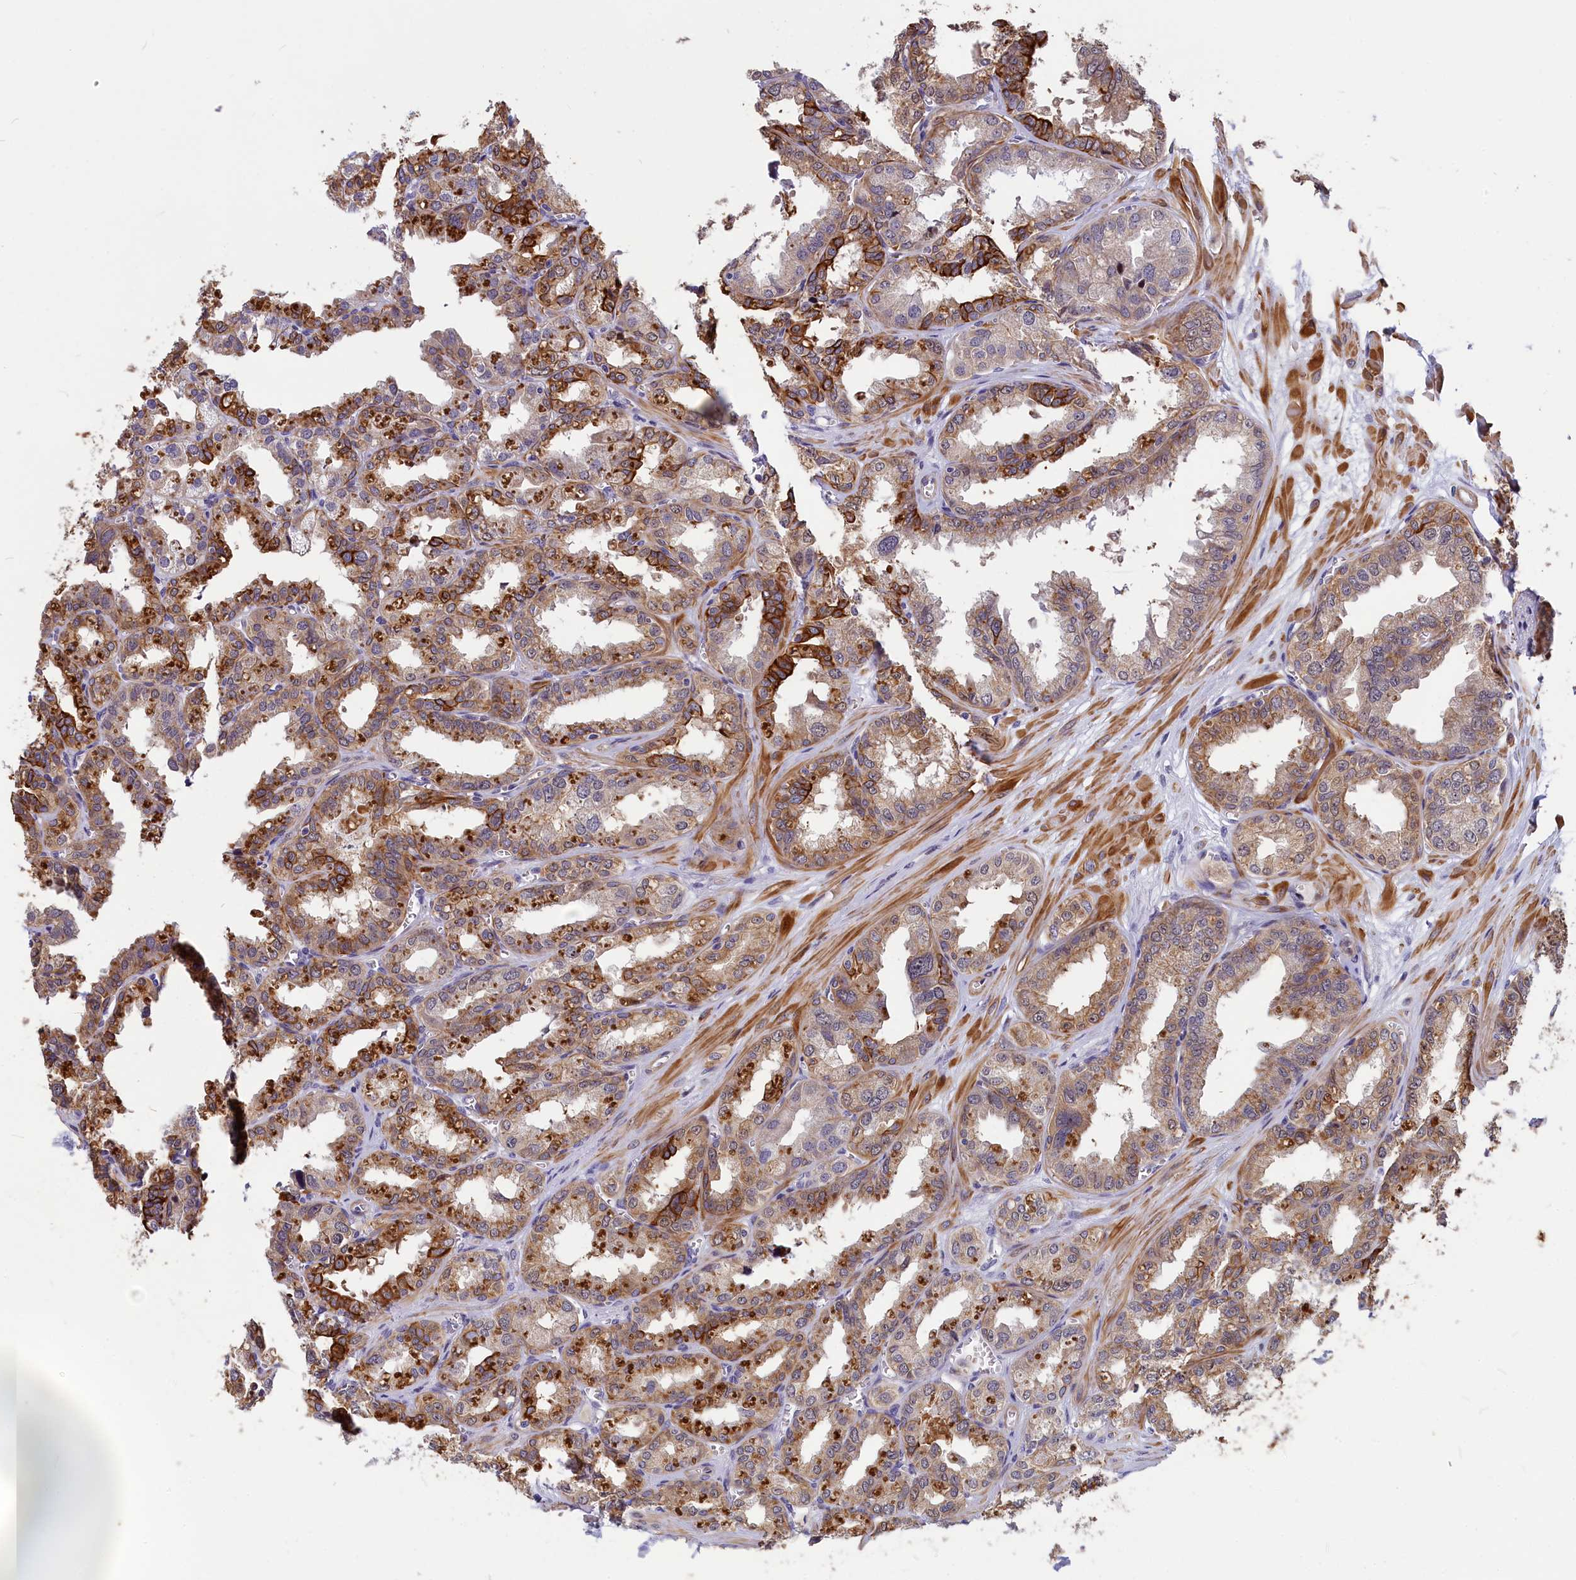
{"staining": {"intensity": "moderate", "quantity": ">75%", "location": "cytoplasmic/membranous"}, "tissue": "seminal vesicle", "cell_type": "Glandular cells", "image_type": "normal", "snomed": [{"axis": "morphology", "description": "Normal tissue, NOS"}, {"axis": "topography", "description": "Prostate"}, {"axis": "topography", "description": "Seminal veicle"}], "caption": "The photomicrograph exhibits staining of normal seminal vesicle, revealing moderate cytoplasmic/membranous protein staining (brown color) within glandular cells. The staining was performed using DAB to visualize the protein expression in brown, while the nuclei were stained in blue with hematoxylin (Magnification: 20x).", "gene": "ANKRD34B", "patient": {"sex": "male", "age": 51}}